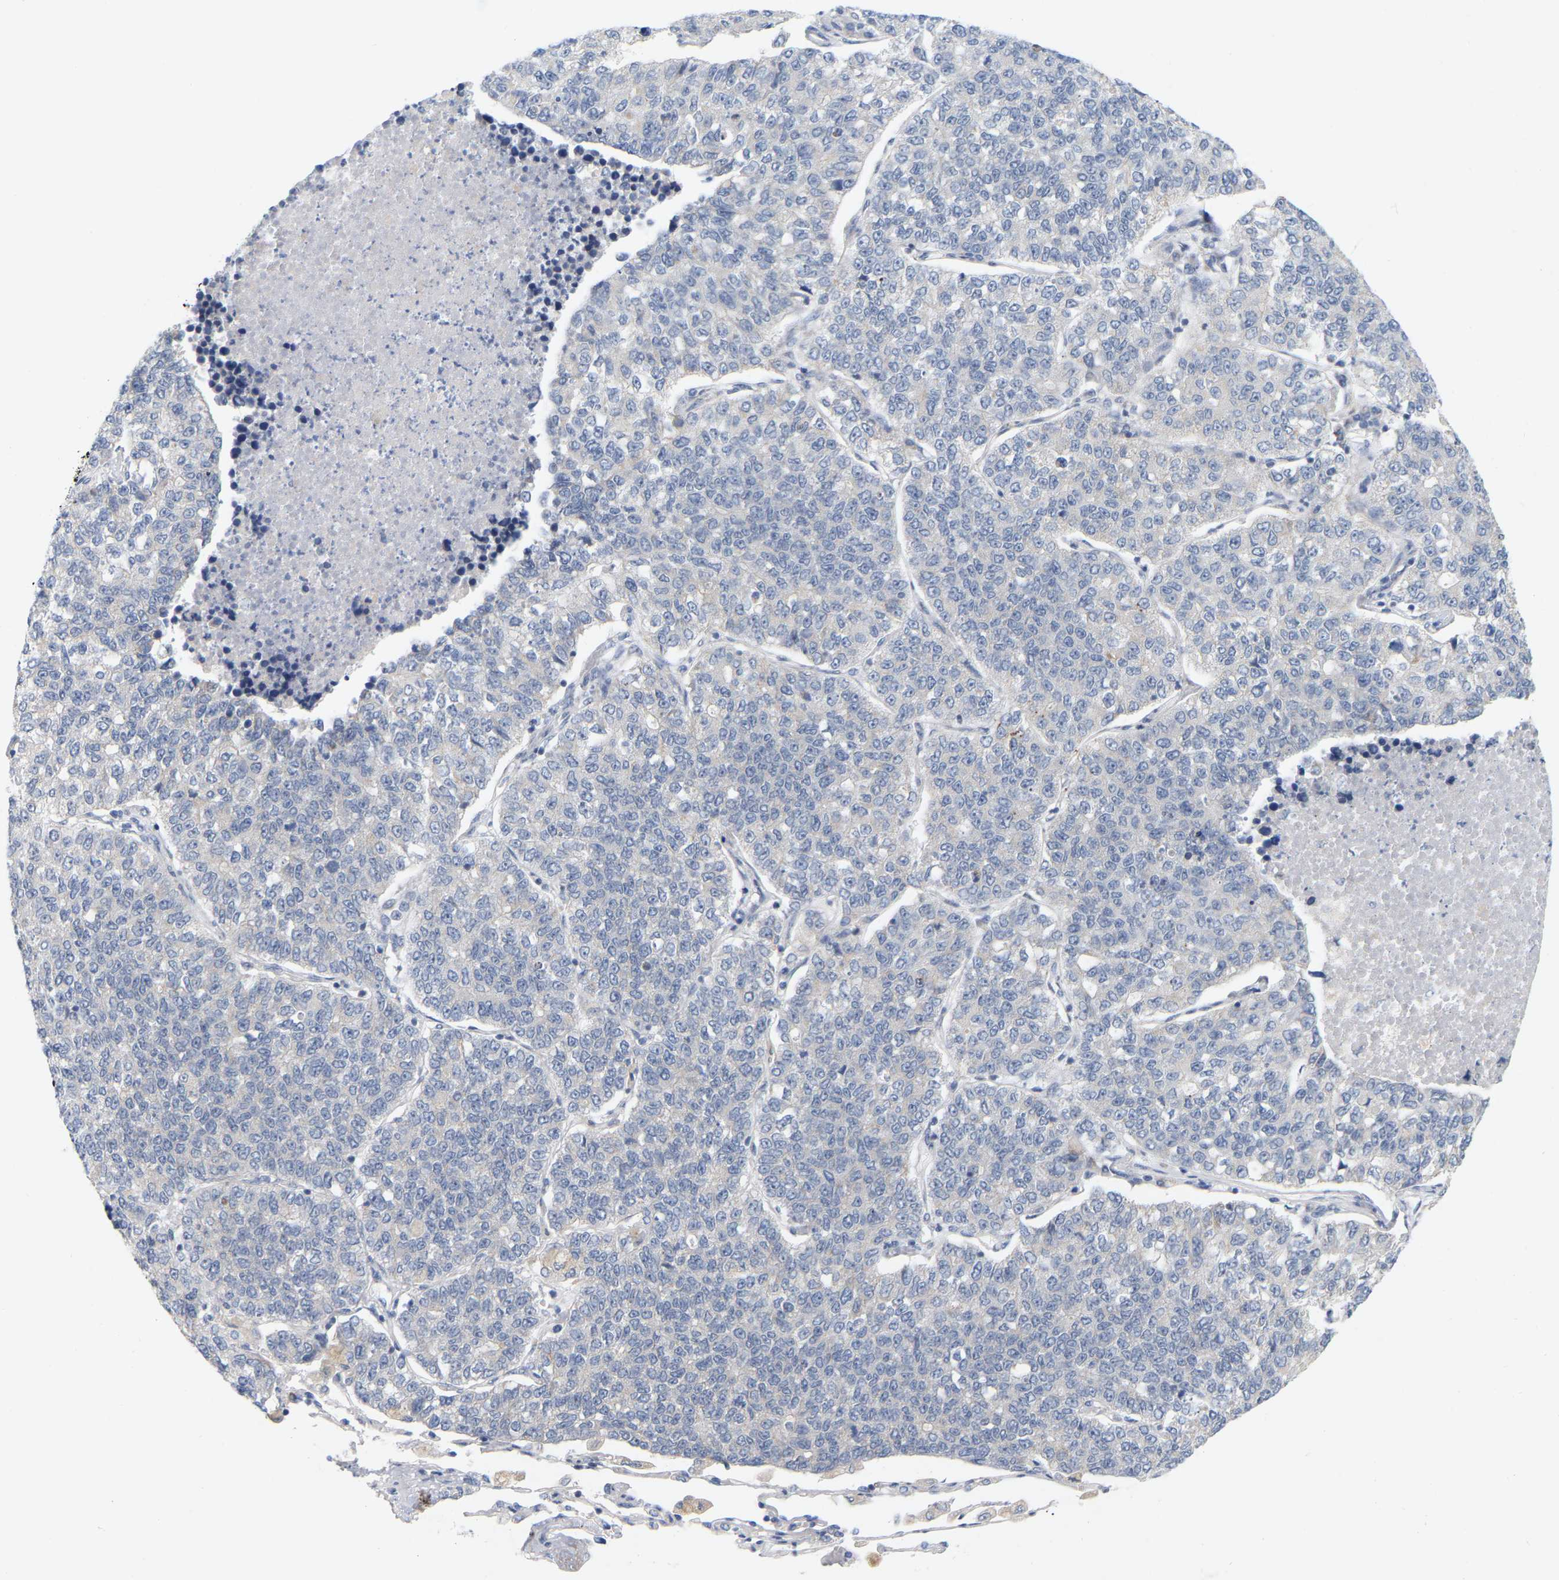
{"staining": {"intensity": "negative", "quantity": "none", "location": "none"}, "tissue": "lung cancer", "cell_type": "Tumor cells", "image_type": "cancer", "snomed": [{"axis": "morphology", "description": "Adenocarcinoma, NOS"}, {"axis": "topography", "description": "Lung"}], "caption": "Immunohistochemical staining of lung cancer (adenocarcinoma) reveals no significant positivity in tumor cells.", "gene": "MINDY4", "patient": {"sex": "male", "age": 49}}